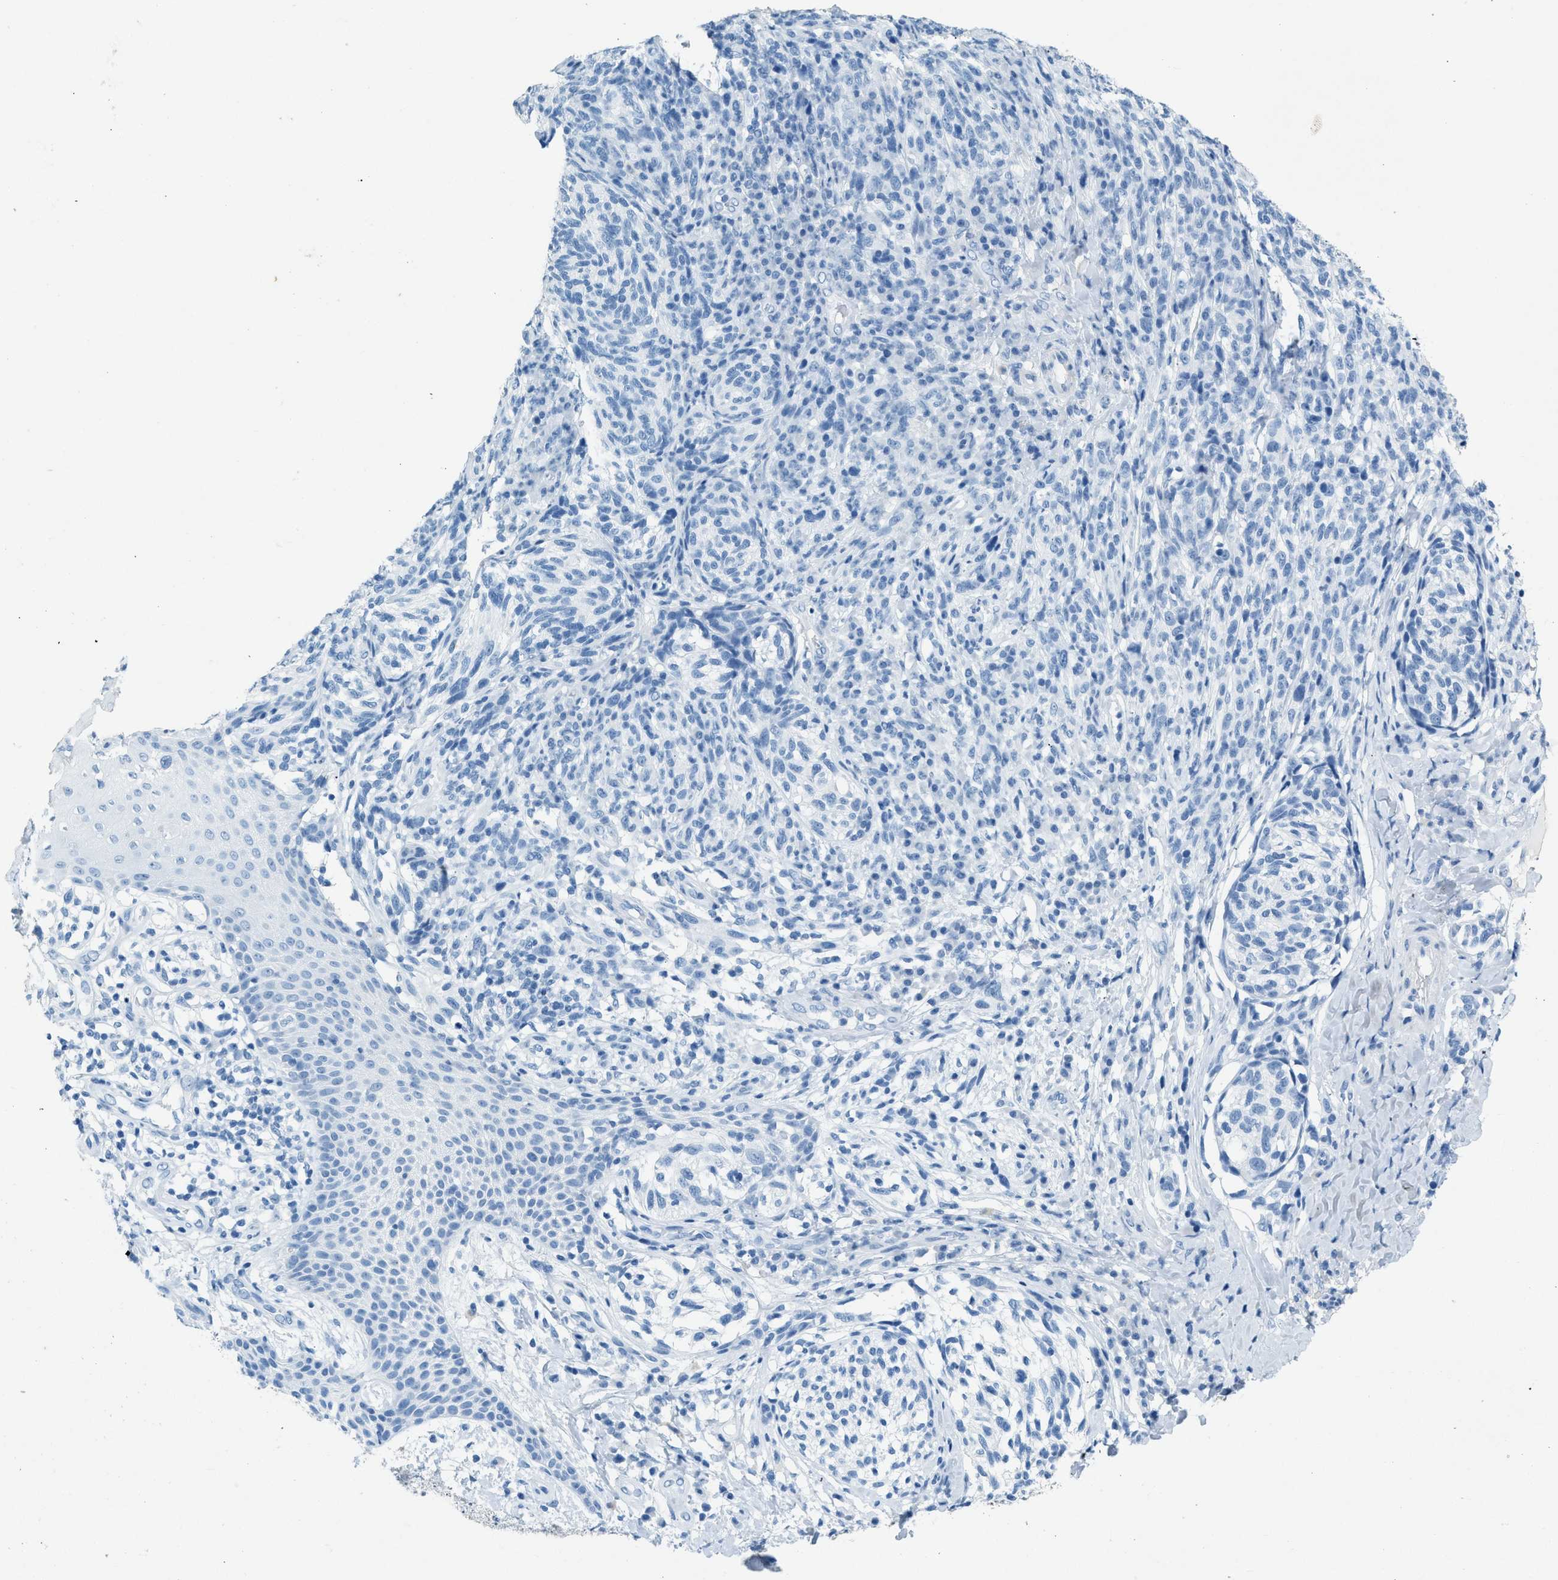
{"staining": {"intensity": "negative", "quantity": "none", "location": "none"}, "tissue": "melanoma", "cell_type": "Tumor cells", "image_type": "cancer", "snomed": [{"axis": "morphology", "description": "Malignant melanoma, NOS"}, {"axis": "topography", "description": "Skin"}], "caption": "DAB immunohistochemical staining of human melanoma demonstrates no significant staining in tumor cells. Nuclei are stained in blue.", "gene": "HHATL", "patient": {"sex": "female", "age": 73}}